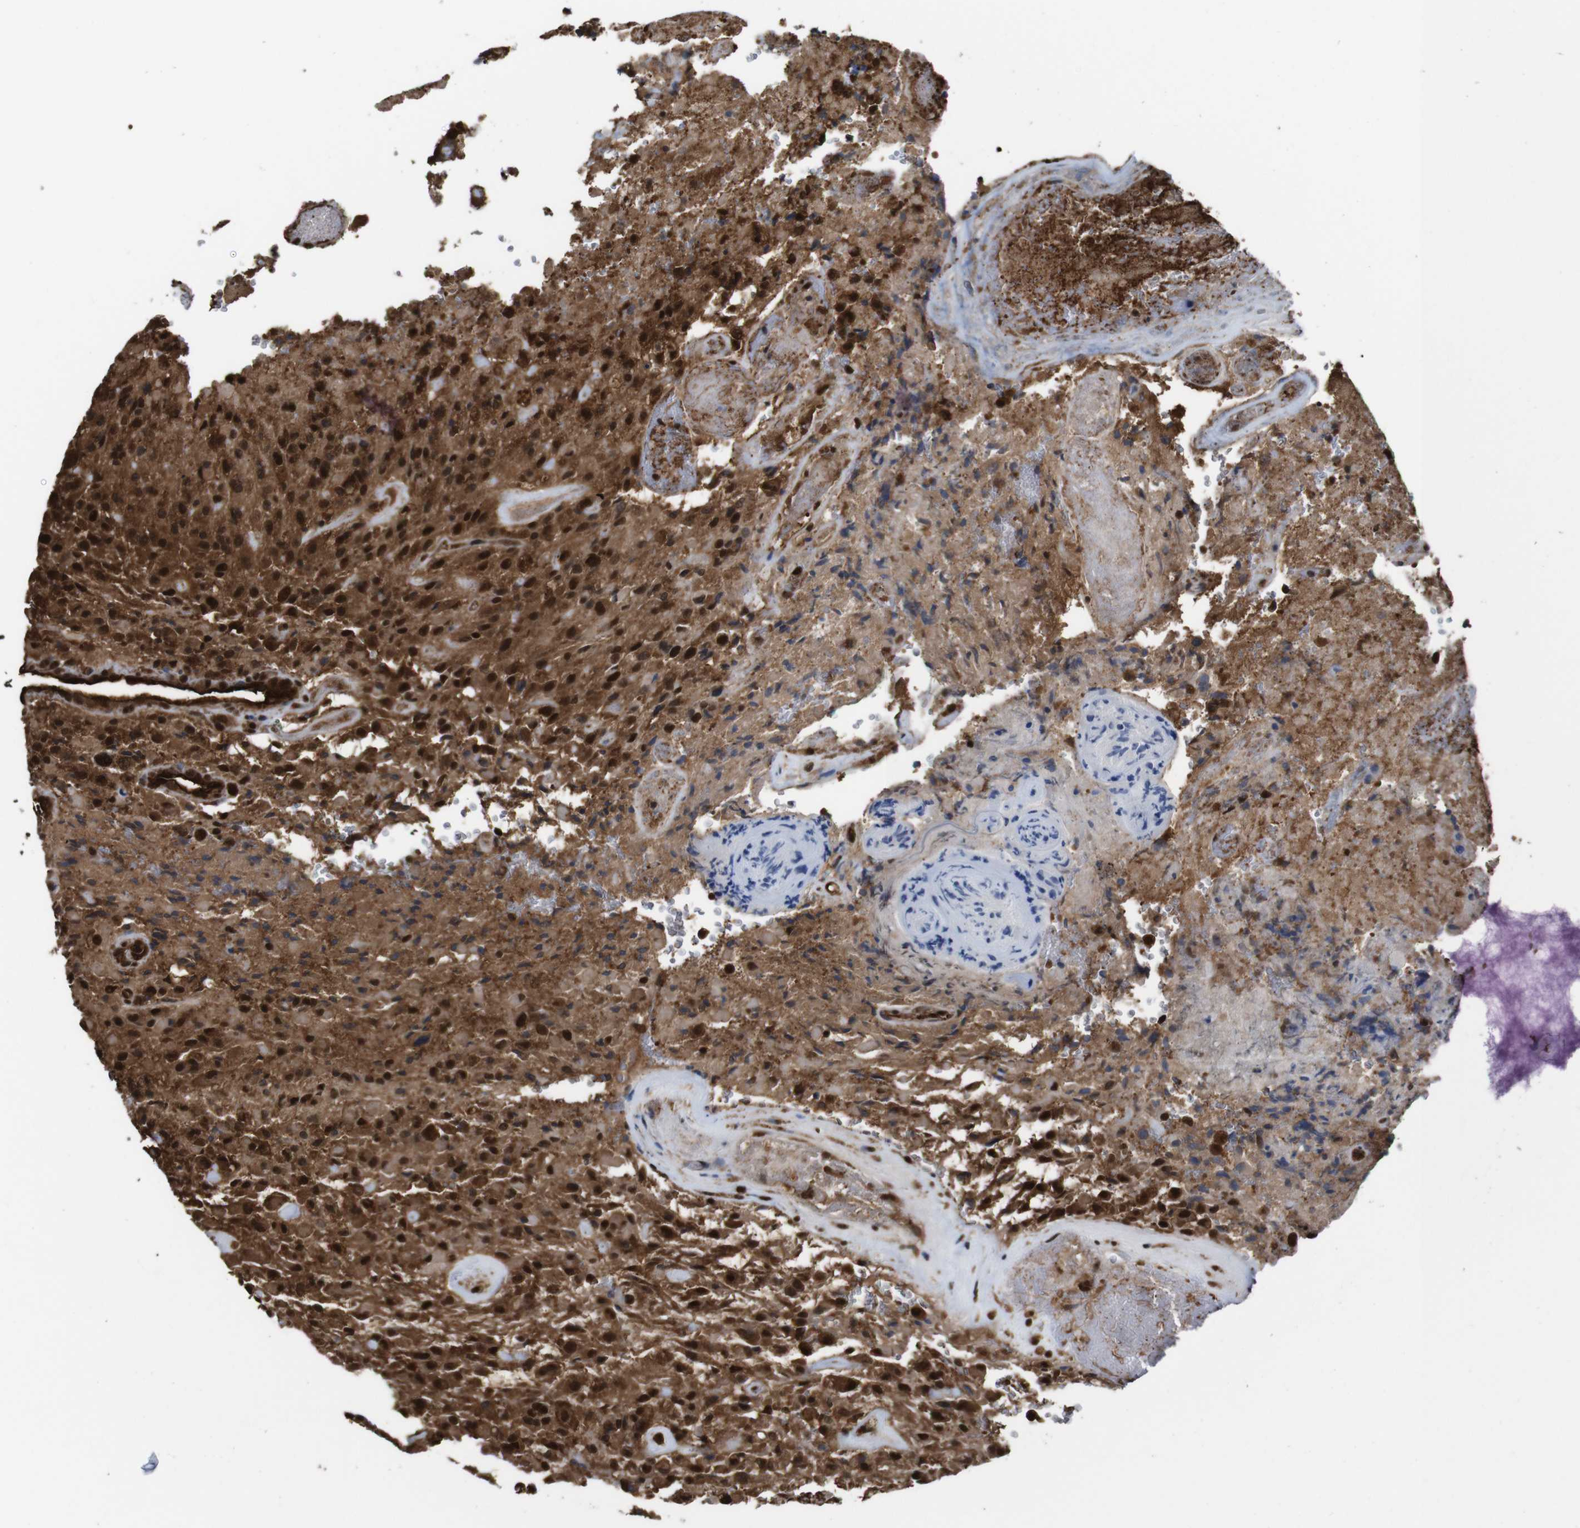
{"staining": {"intensity": "strong", "quantity": "25%-75%", "location": "cytoplasmic/membranous,nuclear"}, "tissue": "glioma", "cell_type": "Tumor cells", "image_type": "cancer", "snomed": [{"axis": "morphology", "description": "Glioma, malignant, High grade"}, {"axis": "topography", "description": "Brain"}], "caption": "Immunohistochemical staining of human glioma reveals high levels of strong cytoplasmic/membranous and nuclear expression in about 25%-75% of tumor cells. (IHC, brightfield microscopy, high magnification).", "gene": "VCP", "patient": {"sex": "male", "age": 71}}